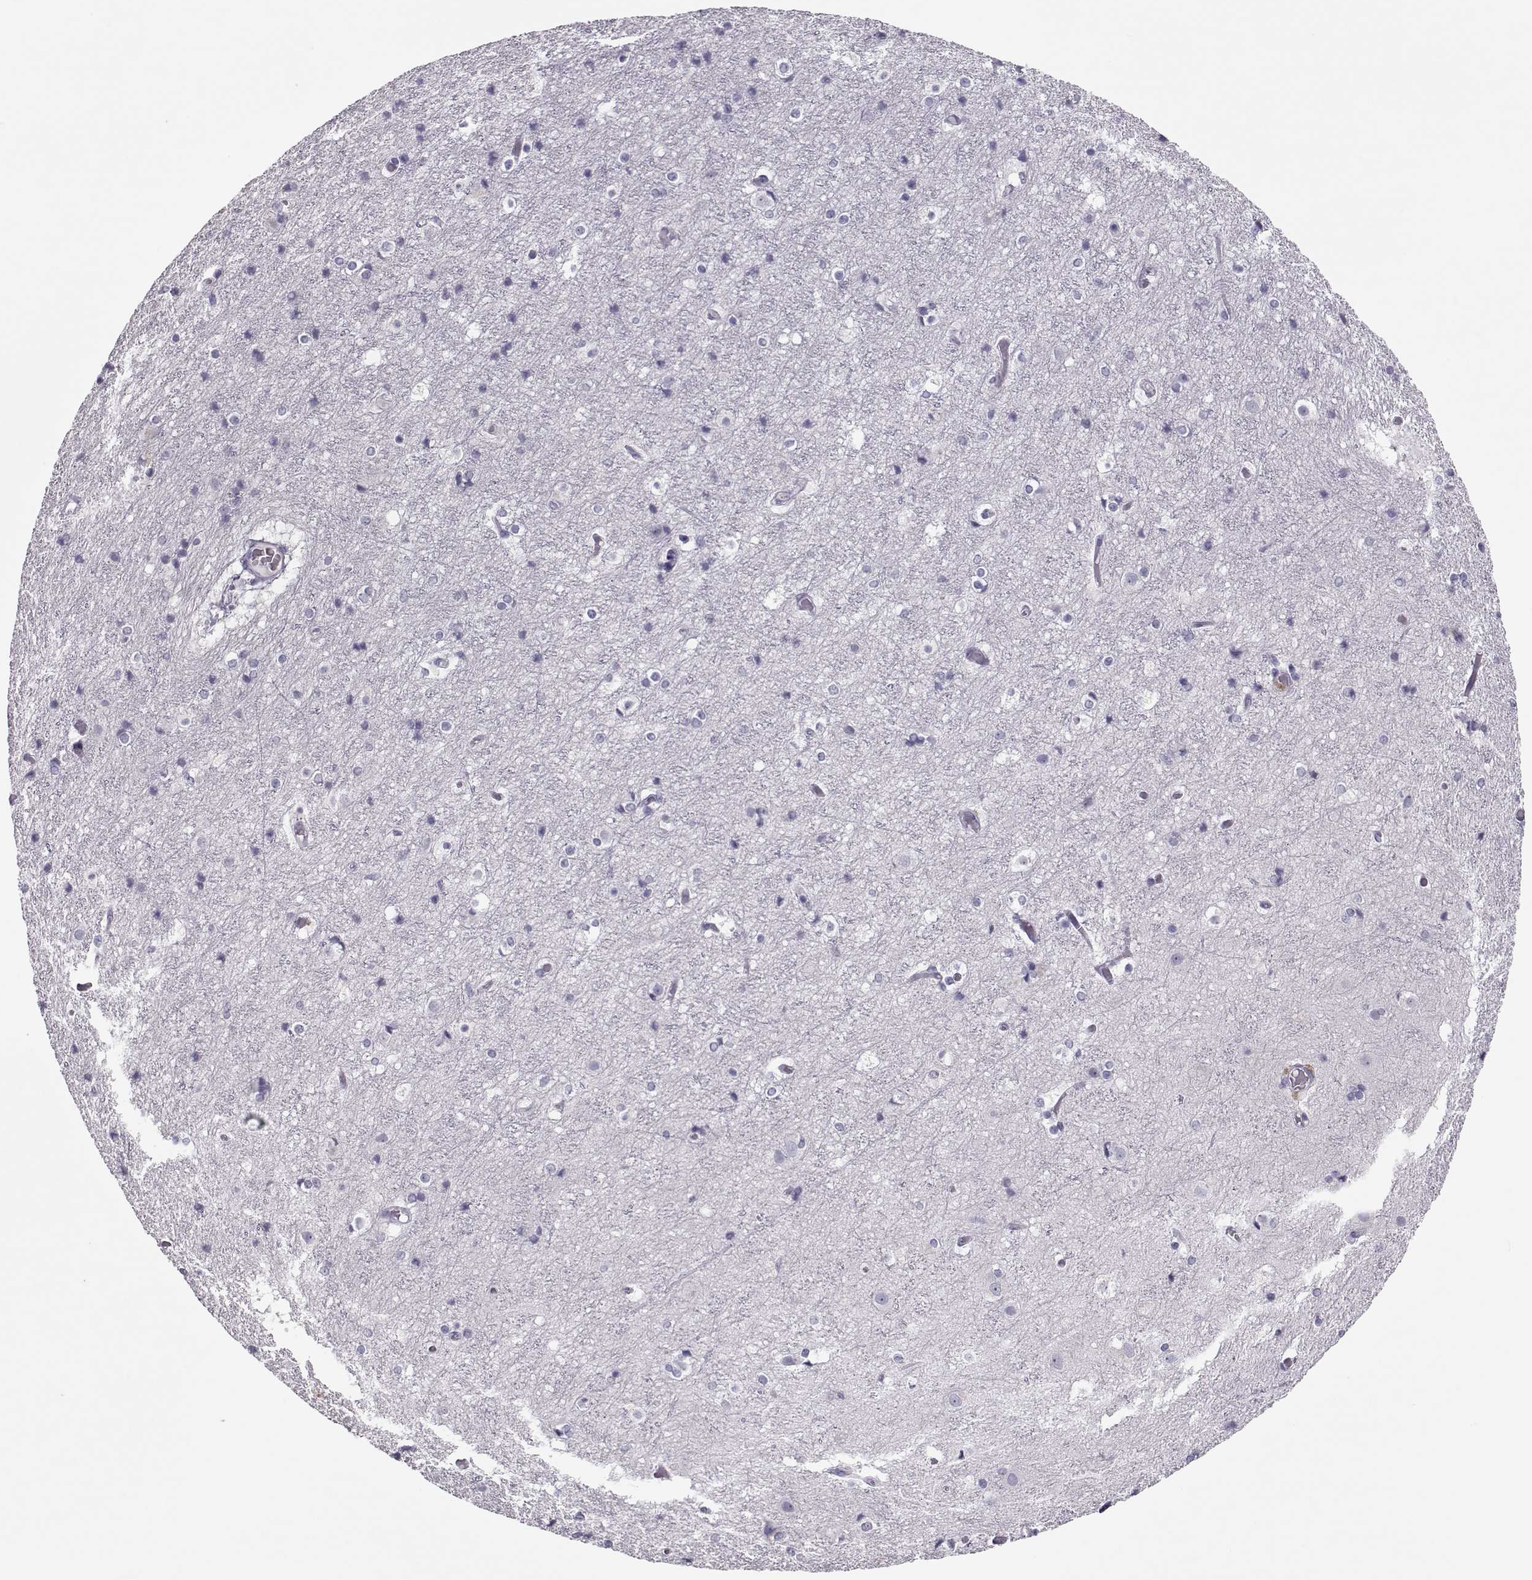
{"staining": {"intensity": "negative", "quantity": "none", "location": "none"}, "tissue": "cerebral cortex", "cell_type": "Endothelial cells", "image_type": "normal", "snomed": [{"axis": "morphology", "description": "Normal tissue, NOS"}, {"axis": "topography", "description": "Cerebral cortex"}], "caption": "IHC image of benign cerebral cortex: cerebral cortex stained with DAB reveals no significant protein positivity in endothelial cells.", "gene": "SGO1", "patient": {"sex": "female", "age": 52}}